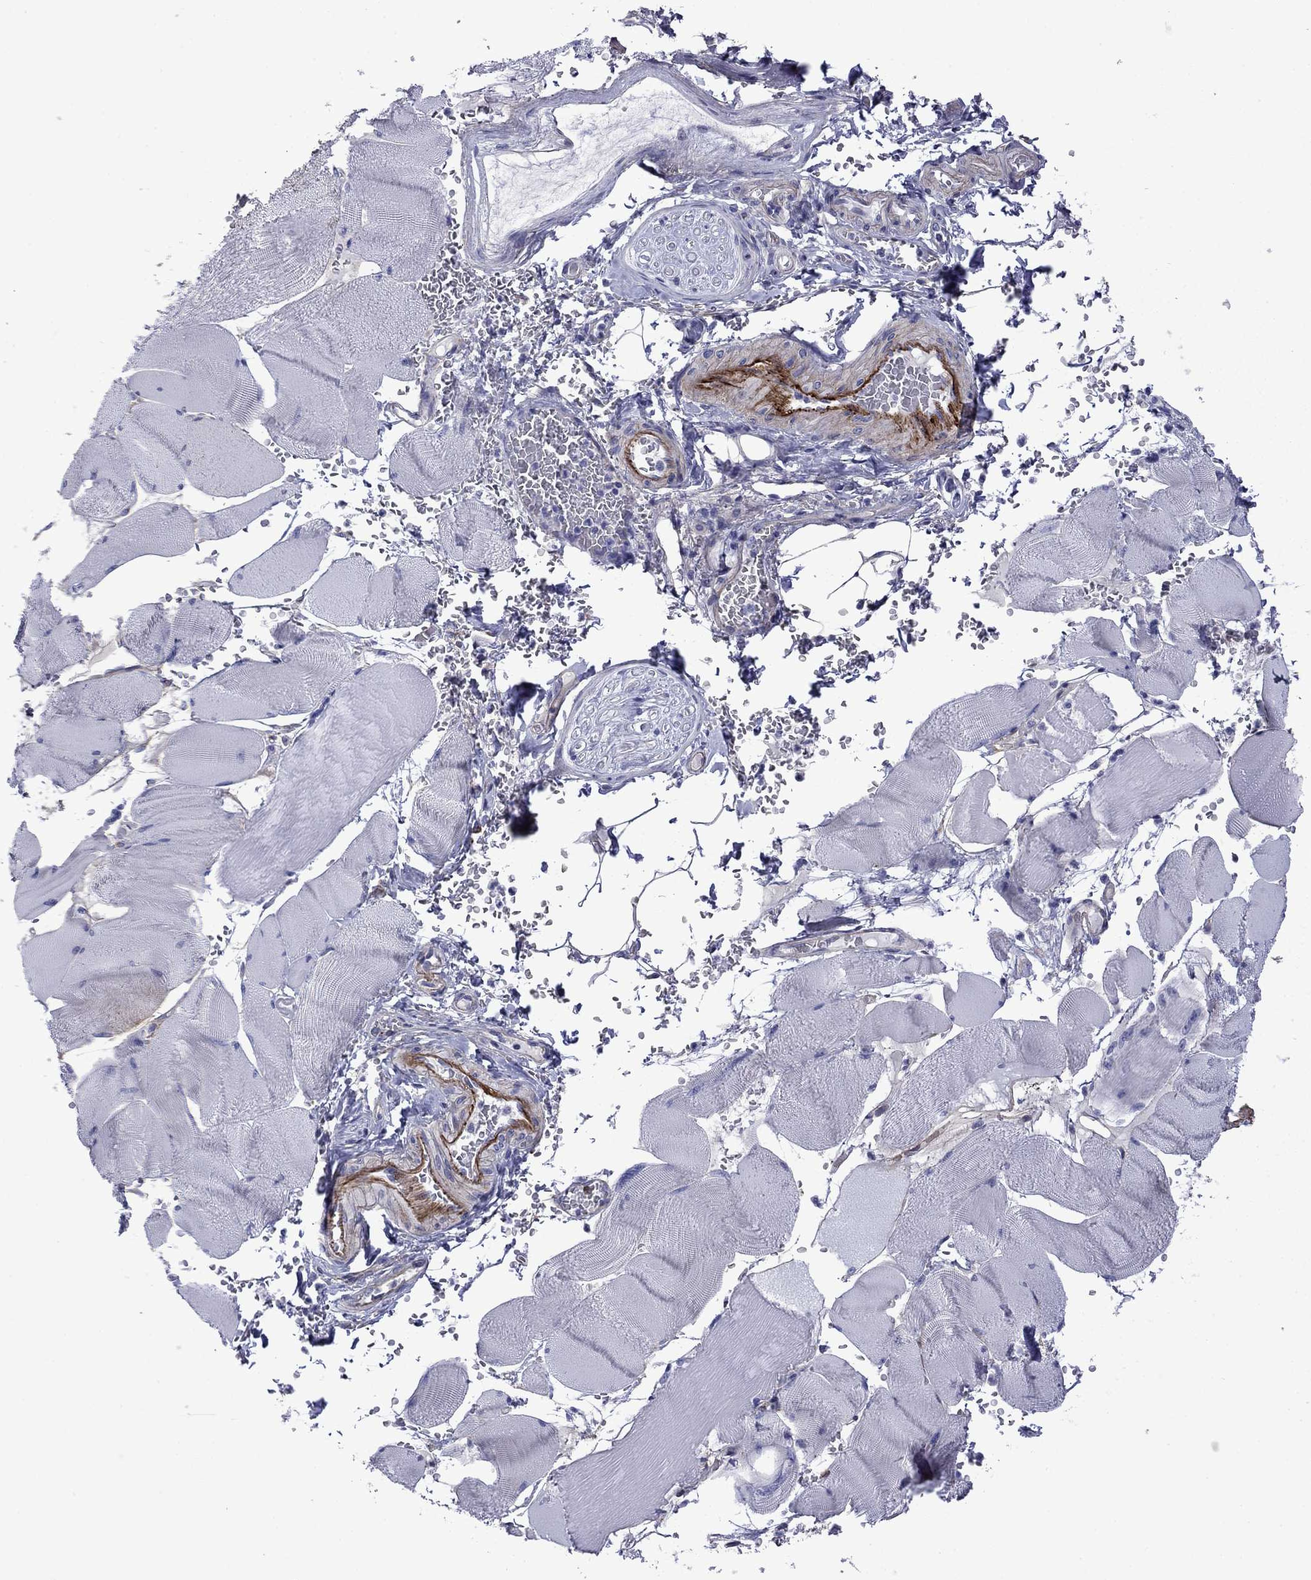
{"staining": {"intensity": "negative", "quantity": "none", "location": "none"}, "tissue": "skeletal muscle", "cell_type": "Myocytes", "image_type": "normal", "snomed": [{"axis": "morphology", "description": "Normal tissue, NOS"}, {"axis": "topography", "description": "Skeletal muscle"}], "caption": "IHC photomicrograph of normal human skeletal muscle stained for a protein (brown), which shows no expression in myocytes. Brightfield microscopy of IHC stained with DAB (brown) and hematoxylin (blue), captured at high magnification.", "gene": "HSPG2", "patient": {"sex": "male", "age": 56}}